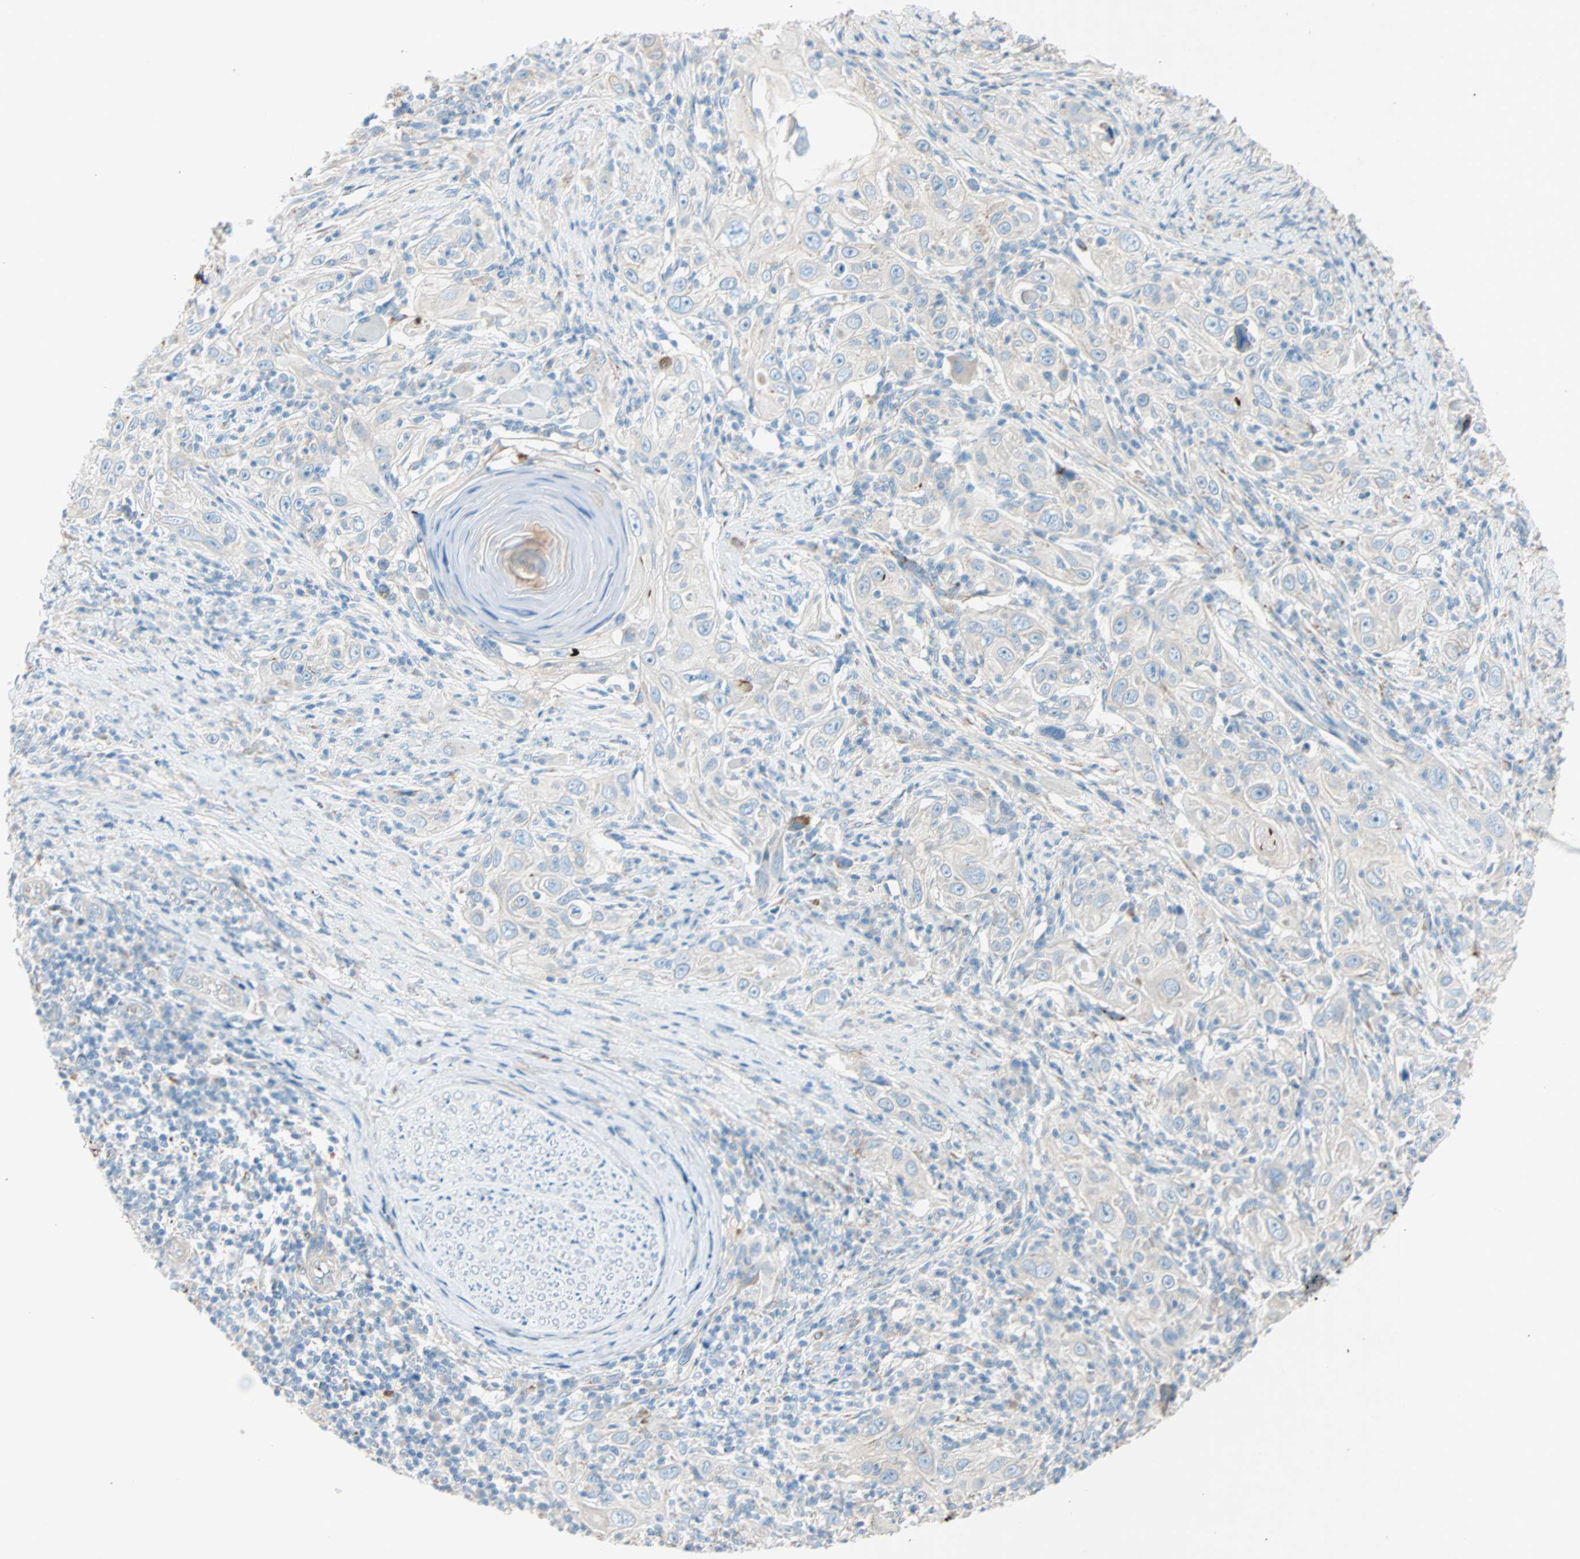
{"staining": {"intensity": "weak", "quantity": ">75%", "location": "cytoplasmic/membranous"}, "tissue": "skin cancer", "cell_type": "Tumor cells", "image_type": "cancer", "snomed": [{"axis": "morphology", "description": "Squamous cell carcinoma, NOS"}, {"axis": "topography", "description": "Skin"}], "caption": "About >75% of tumor cells in skin cancer (squamous cell carcinoma) reveal weak cytoplasmic/membranous protein positivity as visualized by brown immunohistochemical staining.", "gene": "LY6G6F", "patient": {"sex": "female", "age": 88}}